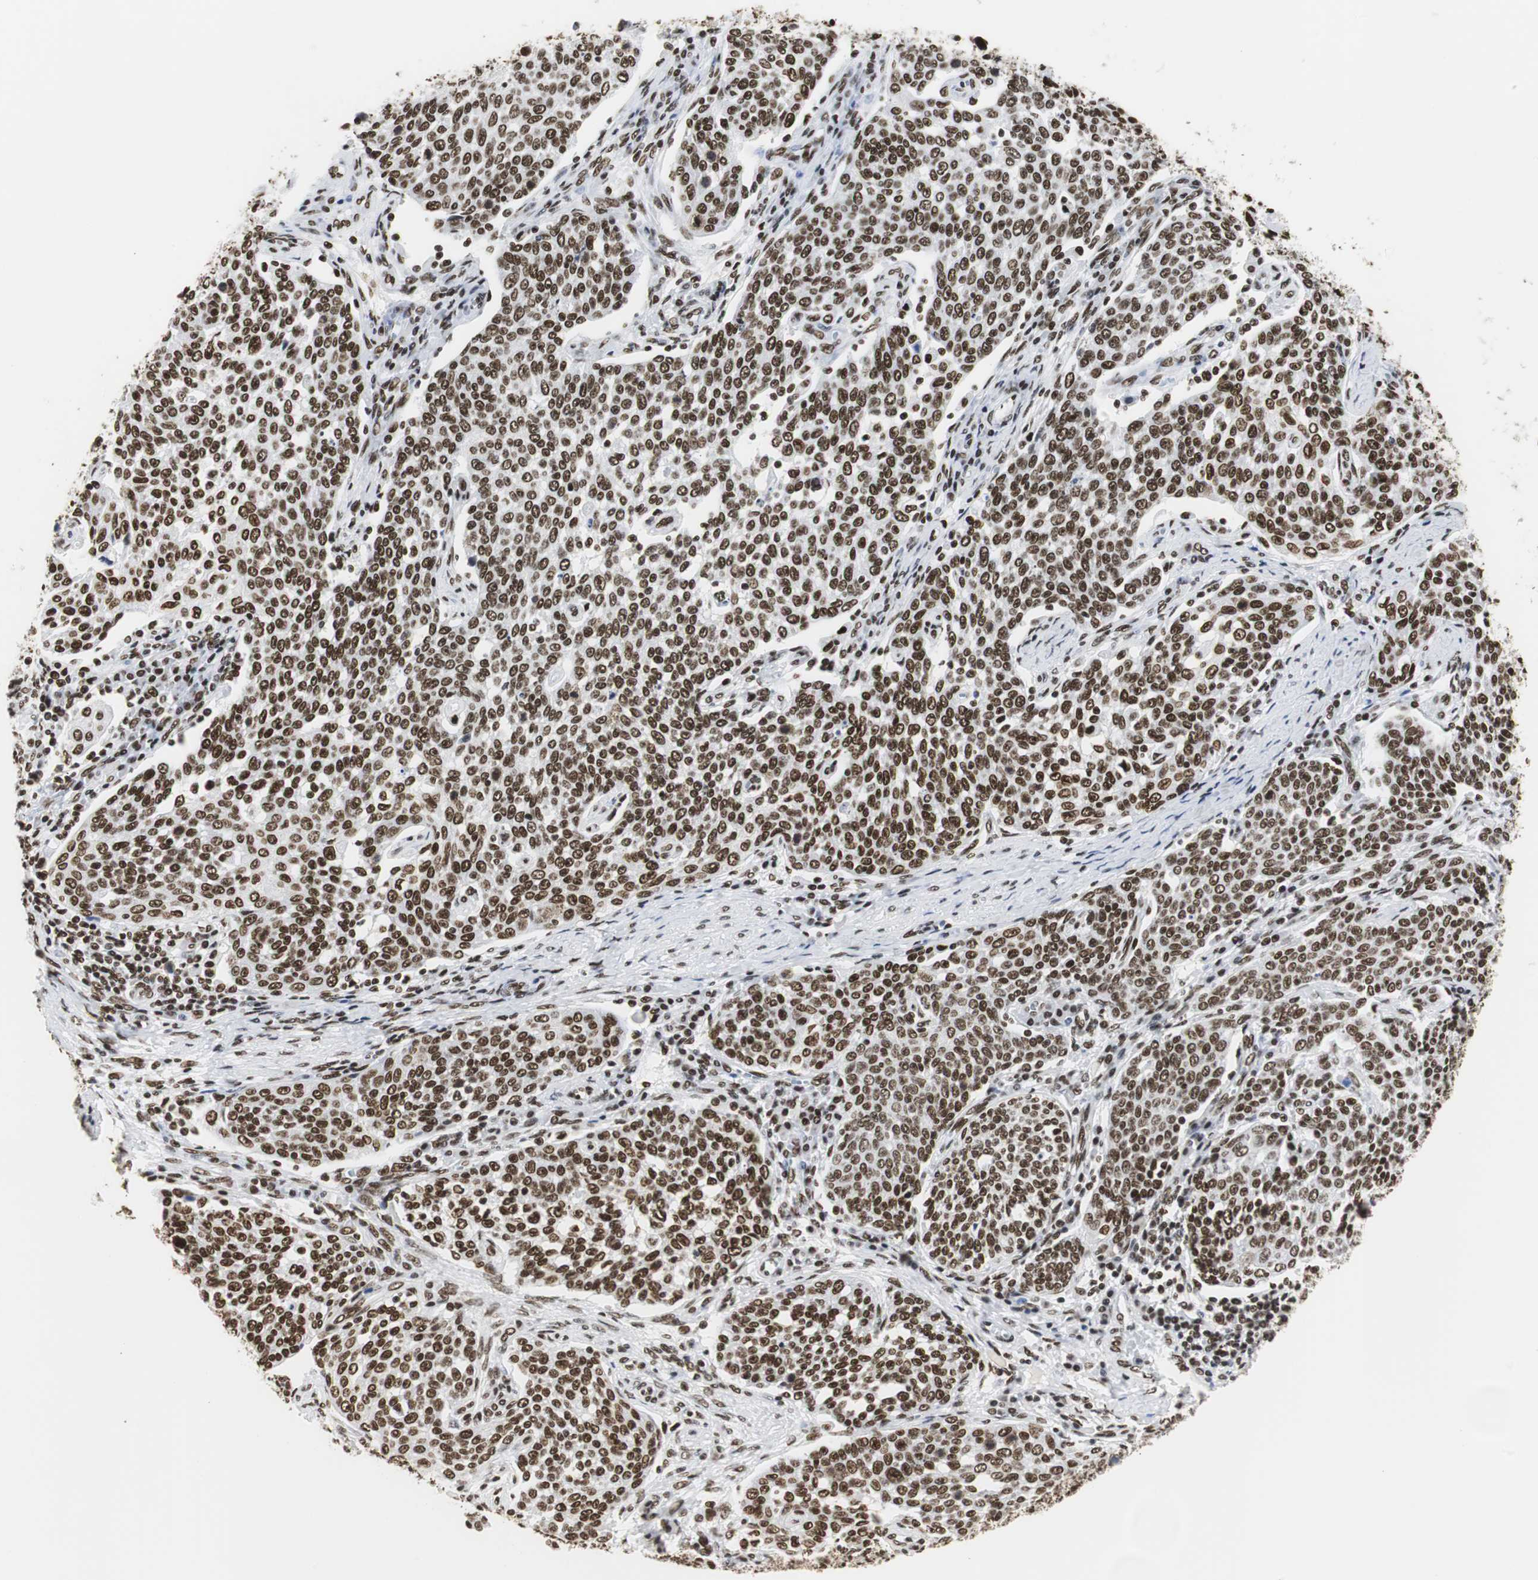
{"staining": {"intensity": "strong", "quantity": ">75%", "location": "nuclear"}, "tissue": "cervical cancer", "cell_type": "Tumor cells", "image_type": "cancer", "snomed": [{"axis": "morphology", "description": "Squamous cell carcinoma, NOS"}, {"axis": "topography", "description": "Cervix"}], "caption": "Immunohistochemistry (IHC) staining of cervical cancer (squamous cell carcinoma), which displays high levels of strong nuclear staining in approximately >75% of tumor cells indicating strong nuclear protein expression. The staining was performed using DAB (3,3'-diaminobenzidine) (brown) for protein detection and nuclei were counterstained in hematoxylin (blue).", "gene": "HNRNPH2", "patient": {"sex": "female", "age": 34}}